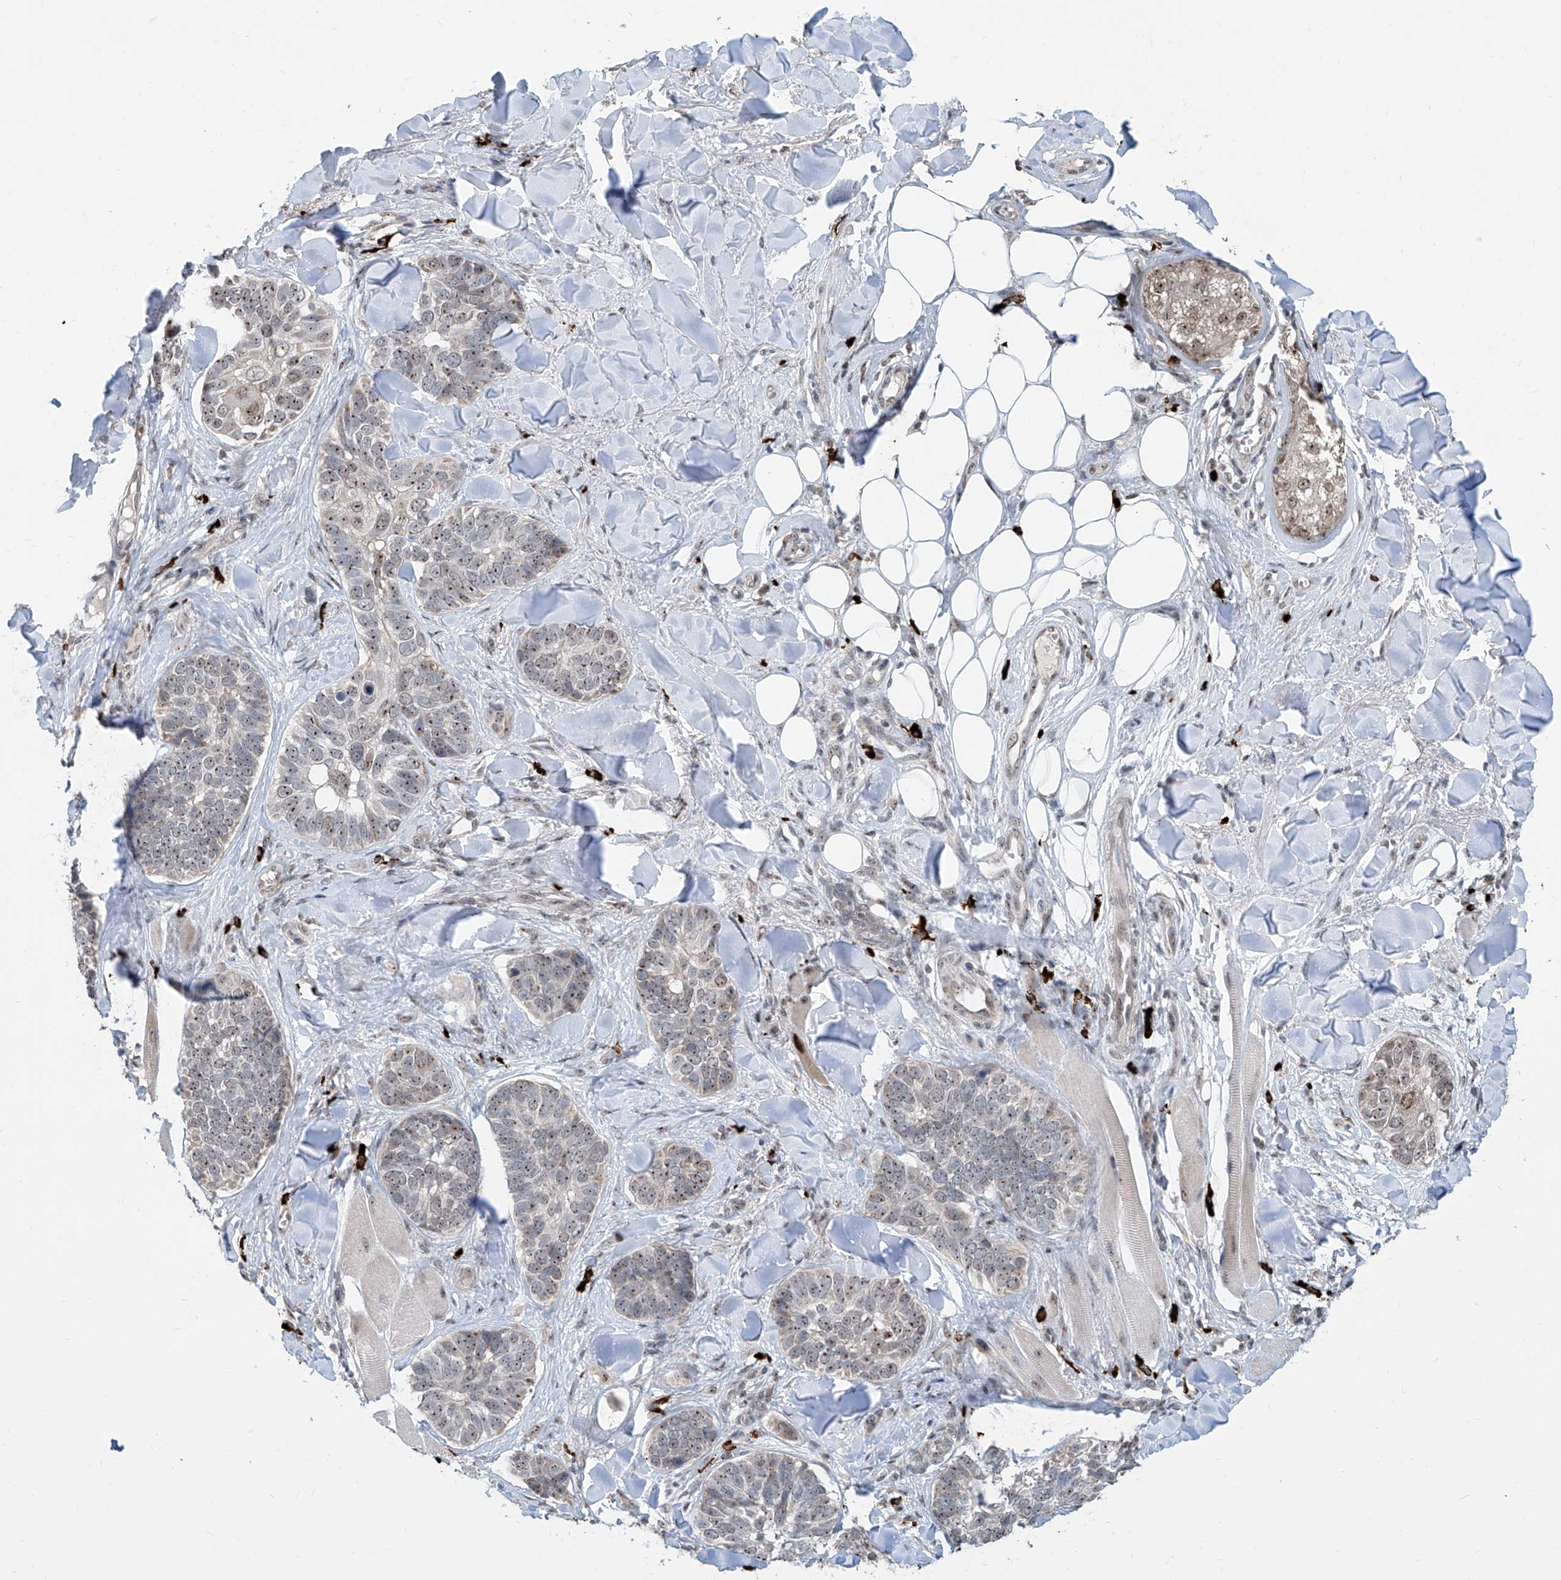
{"staining": {"intensity": "moderate", "quantity": ">75%", "location": "nuclear"}, "tissue": "skin cancer", "cell_type": "Tumor cells", "image_type": "cancer", "snomed": [{"axis": "morphology", "description": "Basal cell carcinoma"}, {"axis": "topography", "description": "Skin"}], "caption": "The immunohistochemical stain highlights moderate nuclear staining in tumor cells of skin cancer tissue. Using DAB (brown) and hematoxylin (blue) stains, captured at high magnification using brightfield microscopy.", "gene": "SDE2", "patient": {"sex": "male", "age": 62}}